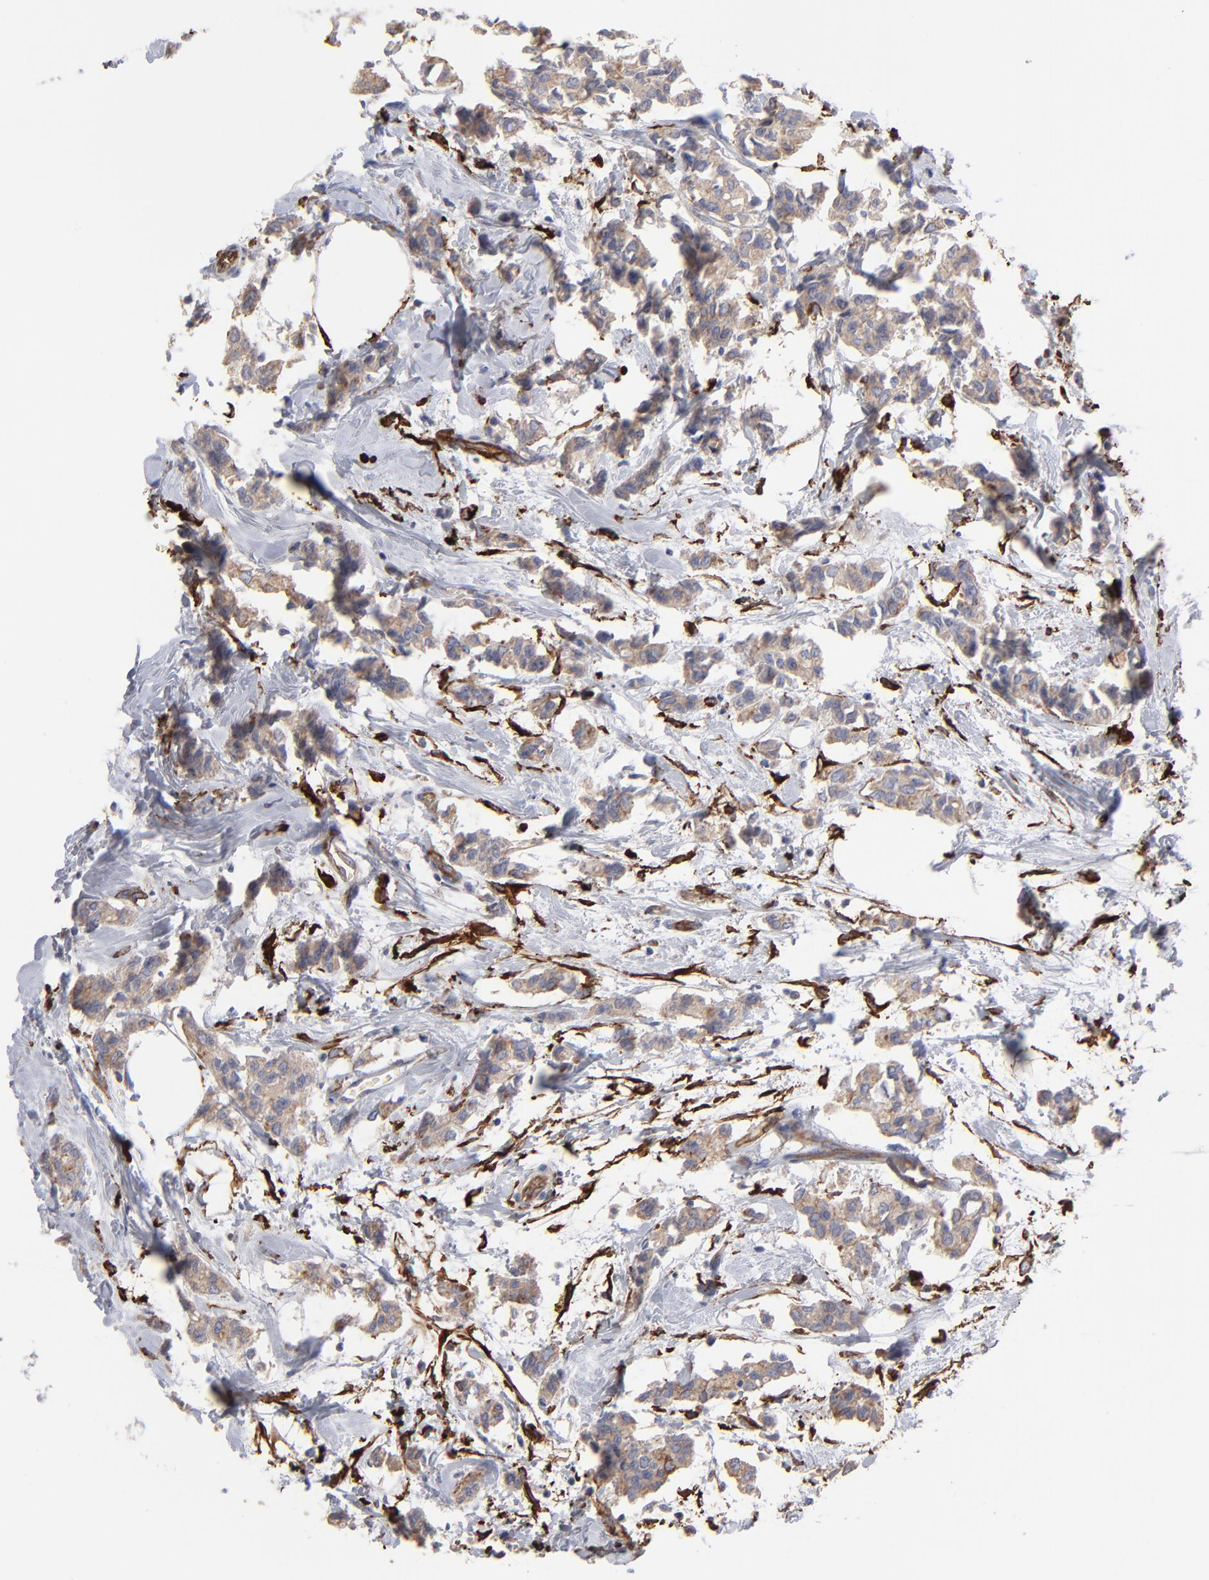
{"staining": {"intensity": "weak", "quantity": ">75%", "location": "cytoplasmic/membranous"}, "tissue": "breast cancer", "cell_type": "Tumor cells", "image_type": "cancer", "snomed": [{"axis": "morphology", "description": "Duct carcinoma"}, {"axis": "topography", "description": "Breast"}], "caption": "Weak cytoplasmic/membranous staining is seen in about >75% of tumor cells in breast cancer.", "gene": "CILP", "patient": {"sex": "female", "age": 84}}